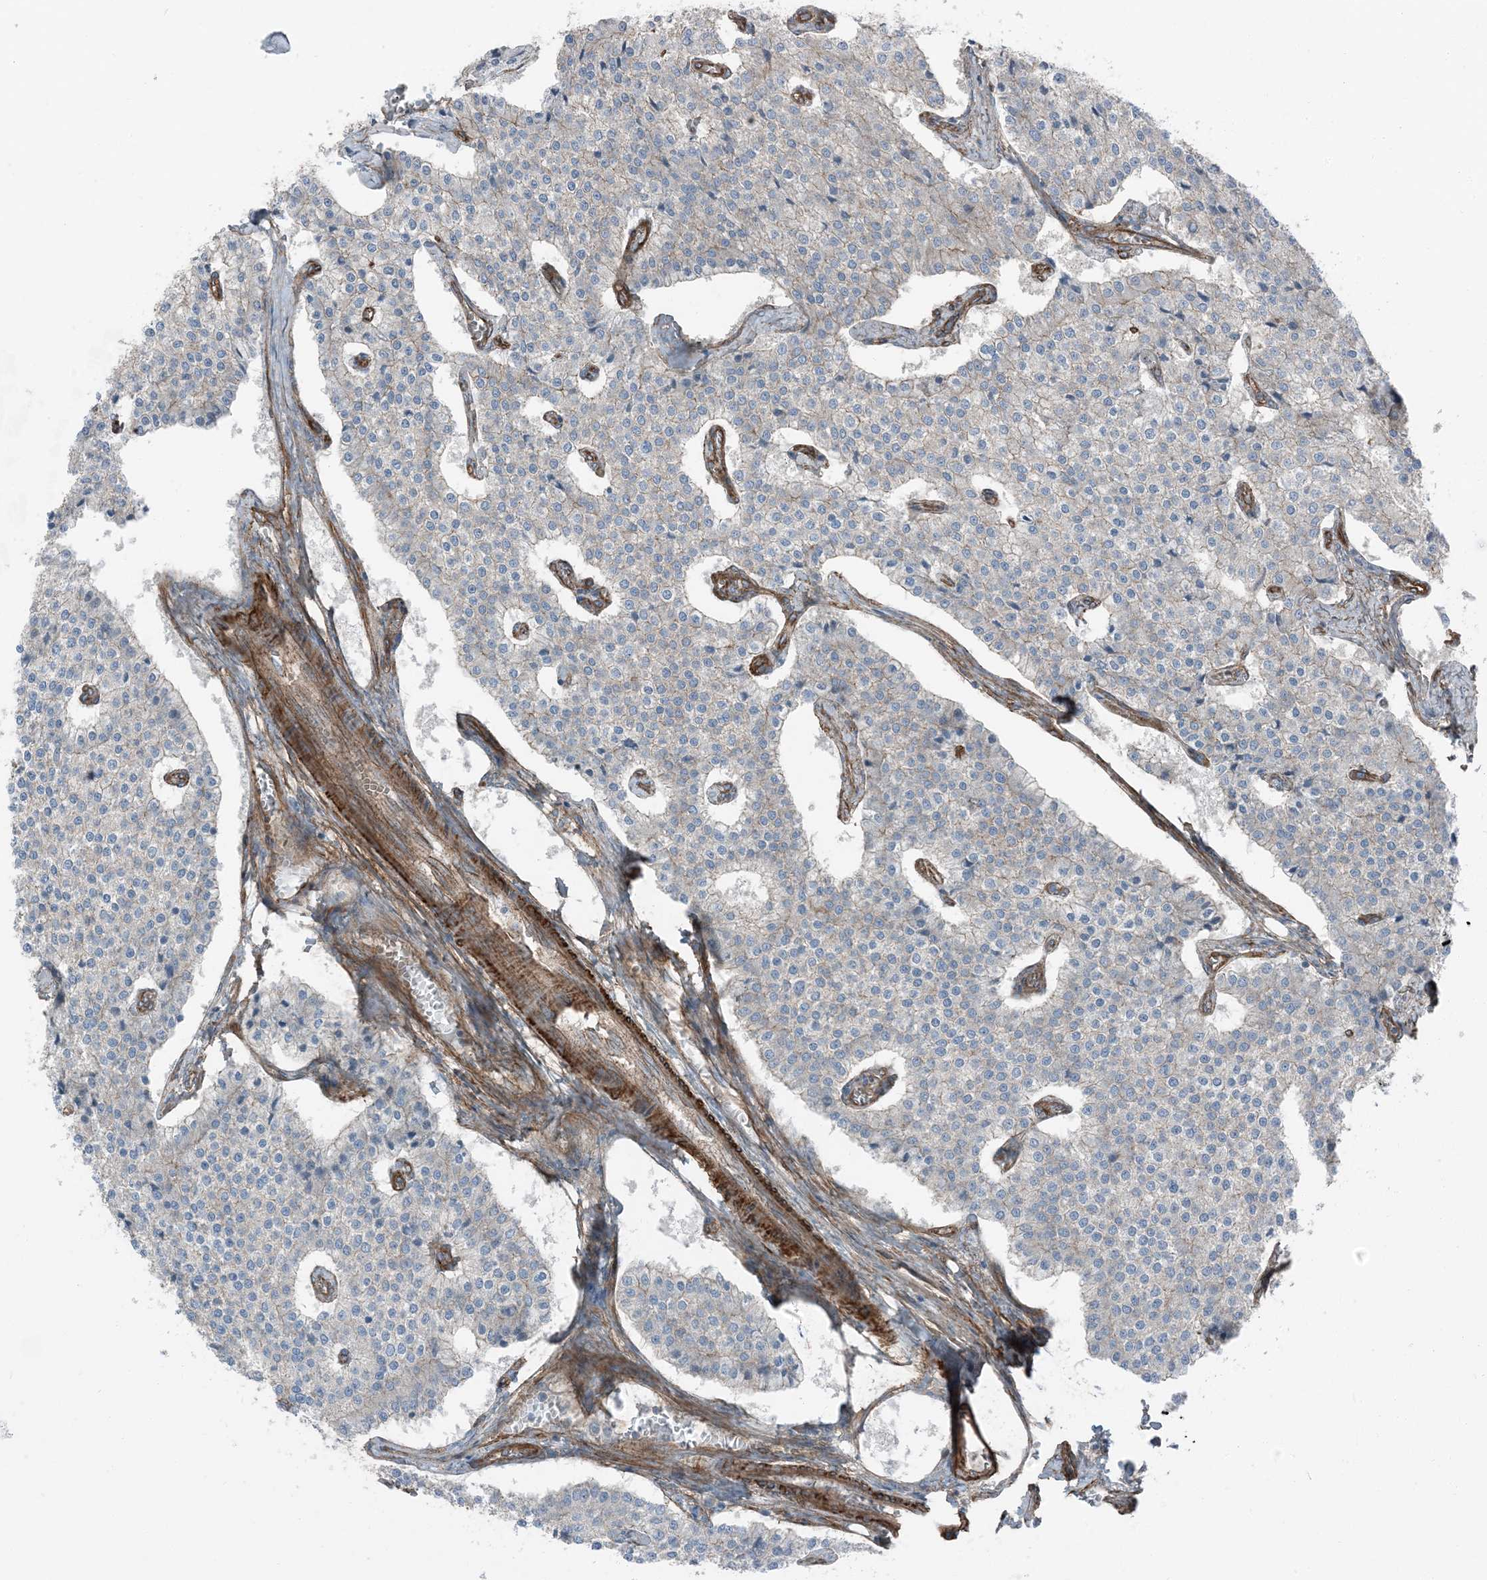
{"staining": {"intensity": "negative", "quantity": "none", "location": "none"}, "tissue": "carcinoid", "cell_type": "Tumor cells", "image_type": "cancer", "snomed": [{"axis": "morphology", "description": "Carcinoid, malignant, NOS"}, {"axis": "topography", "description": "Colon"}], "caption": "Protein analysis of carcinoid demonstrates no significant expression in tumor cells.", "gene": "ZFP90", "patient": {"sex": "female", "age": 52}}